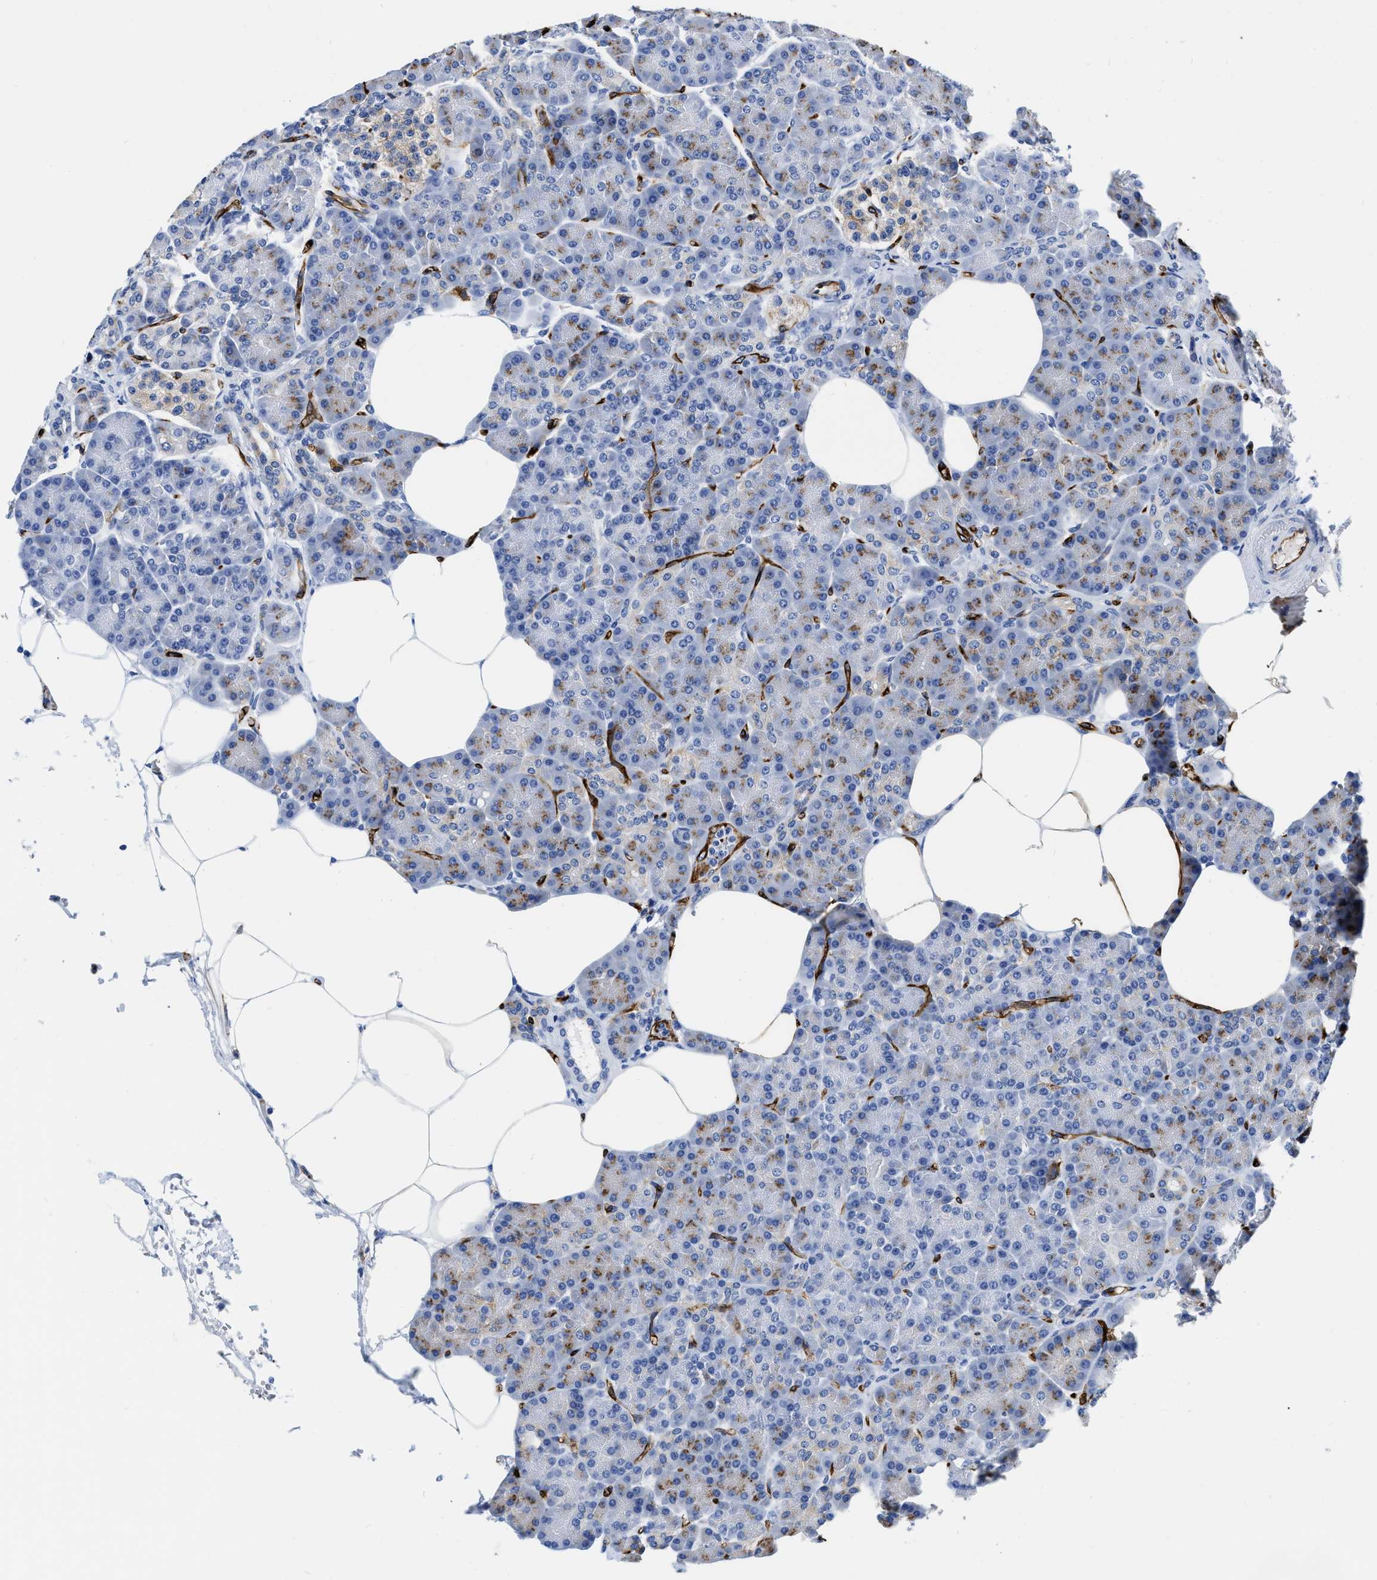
{"staining": {"intensity": "moderate", "quantity": "25%-75%", "location": "cytoplasmic/membranous"}, "tissue": "pancreas", "cell_type": "Exocrine glandular cells", "image_type": "normal", "snomed": [{"axis": "morphology", "description": "Normal tissue, NOS"}, {"axis": "topography", "description": "Pancreas"}], "caption": "An immunohistochemistry image of normal tissue is shown. Protein staining in brown labels moderate cytoplasmic/membranous positivity in pancreas within exocrine glandular cells.", "gene": "TVP23B", "patient": {"sex": "female", "age": 70}}